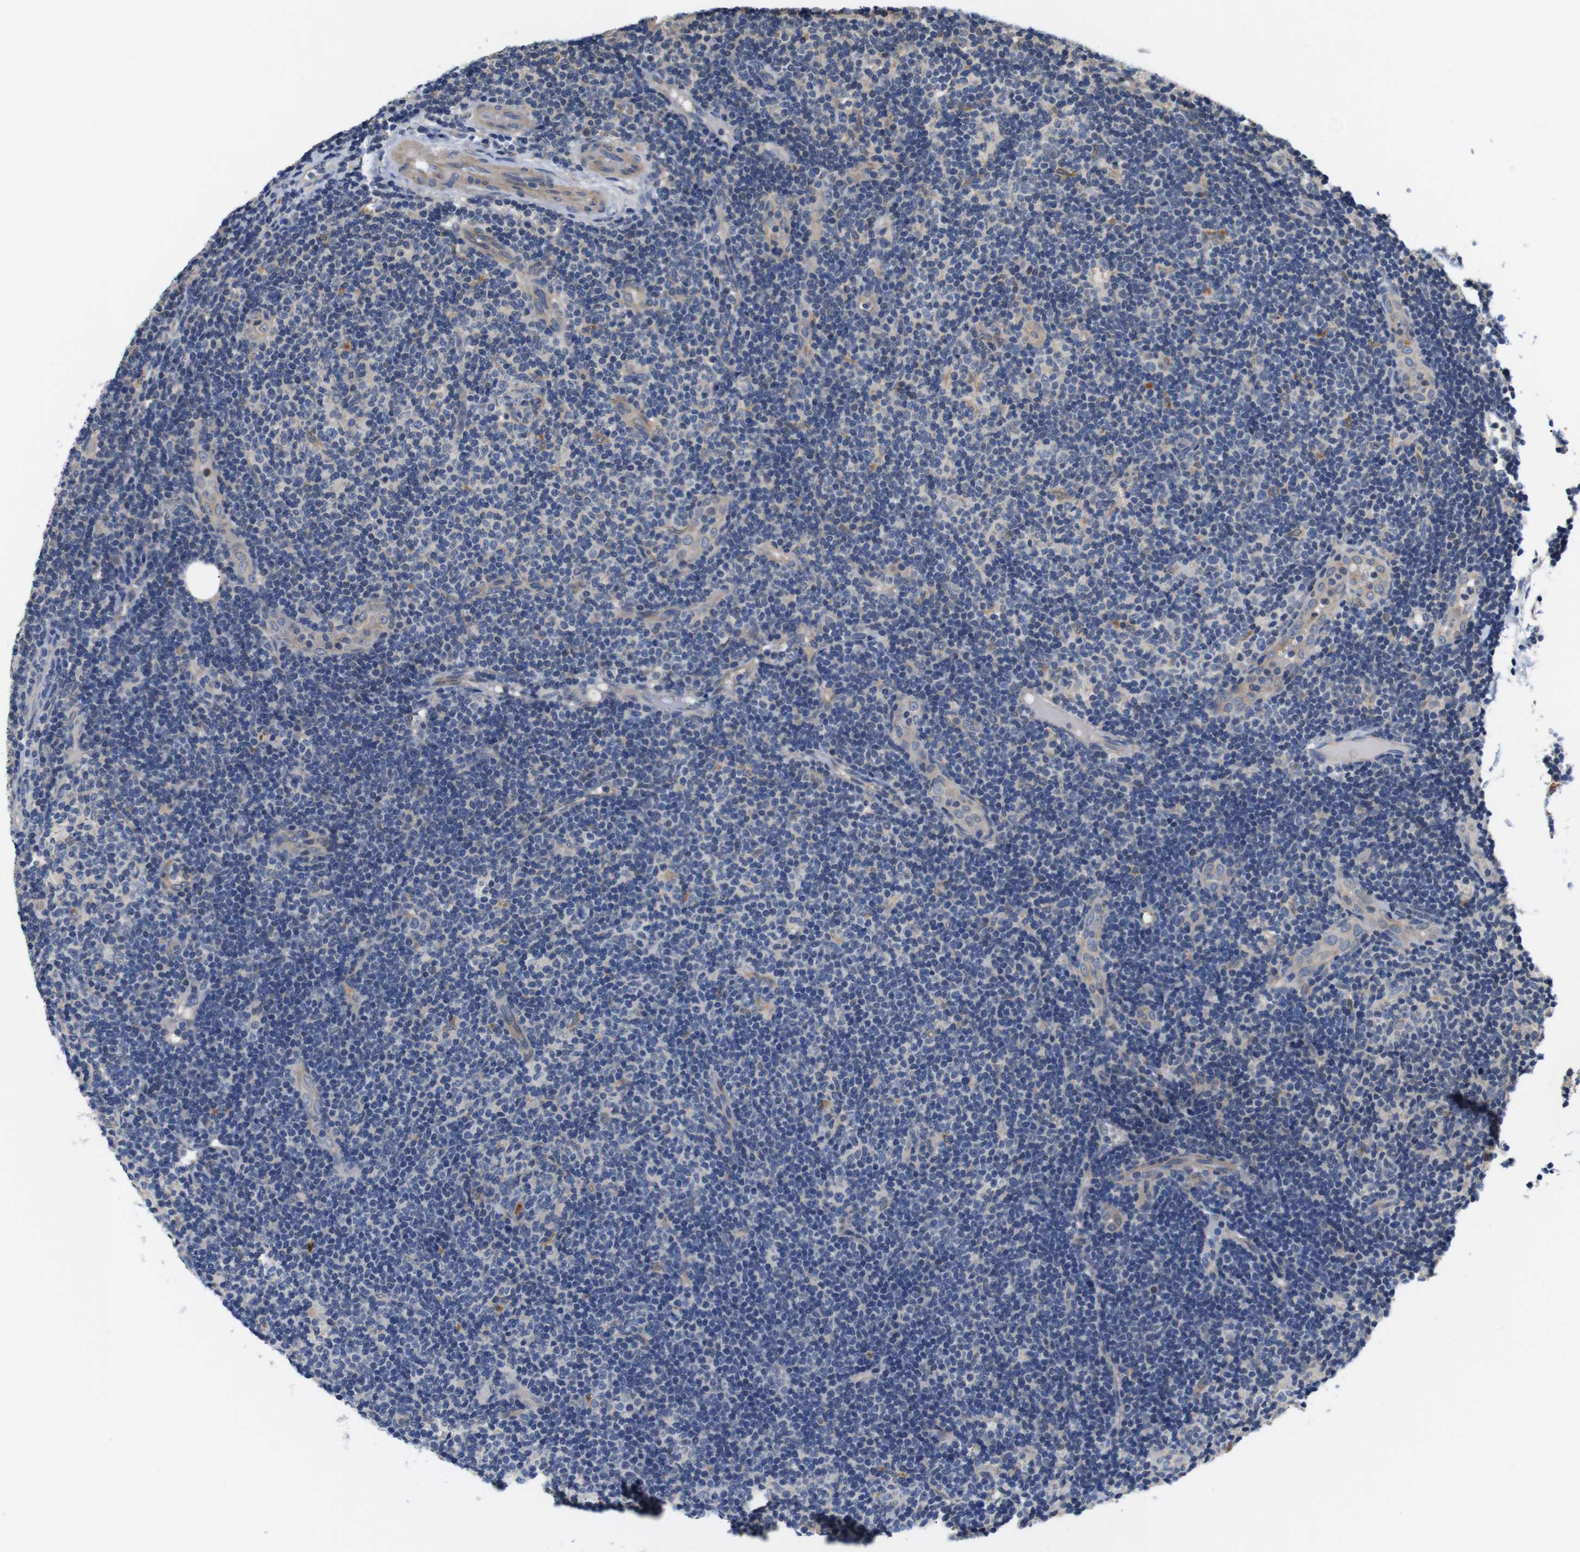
{"staining": {"intensity": "negative", "quantity": "none", "location": "none"}, "tissue": "lymphoma", "cell_type": "Tumor cells", "image_type": "cancer", "snomed": [{"axis": "morphology", "description": "Malignant lymphoma, non-Hodgkin's type, Low grade"}, {"axis": "topography", "description": "Lymph node"}], "caption": "Lymphoma stained for a protein using IHC demonstrates no expression tumor cells.", "gene": "DDR1", "patient": {"sex": "male", "age": 83}}